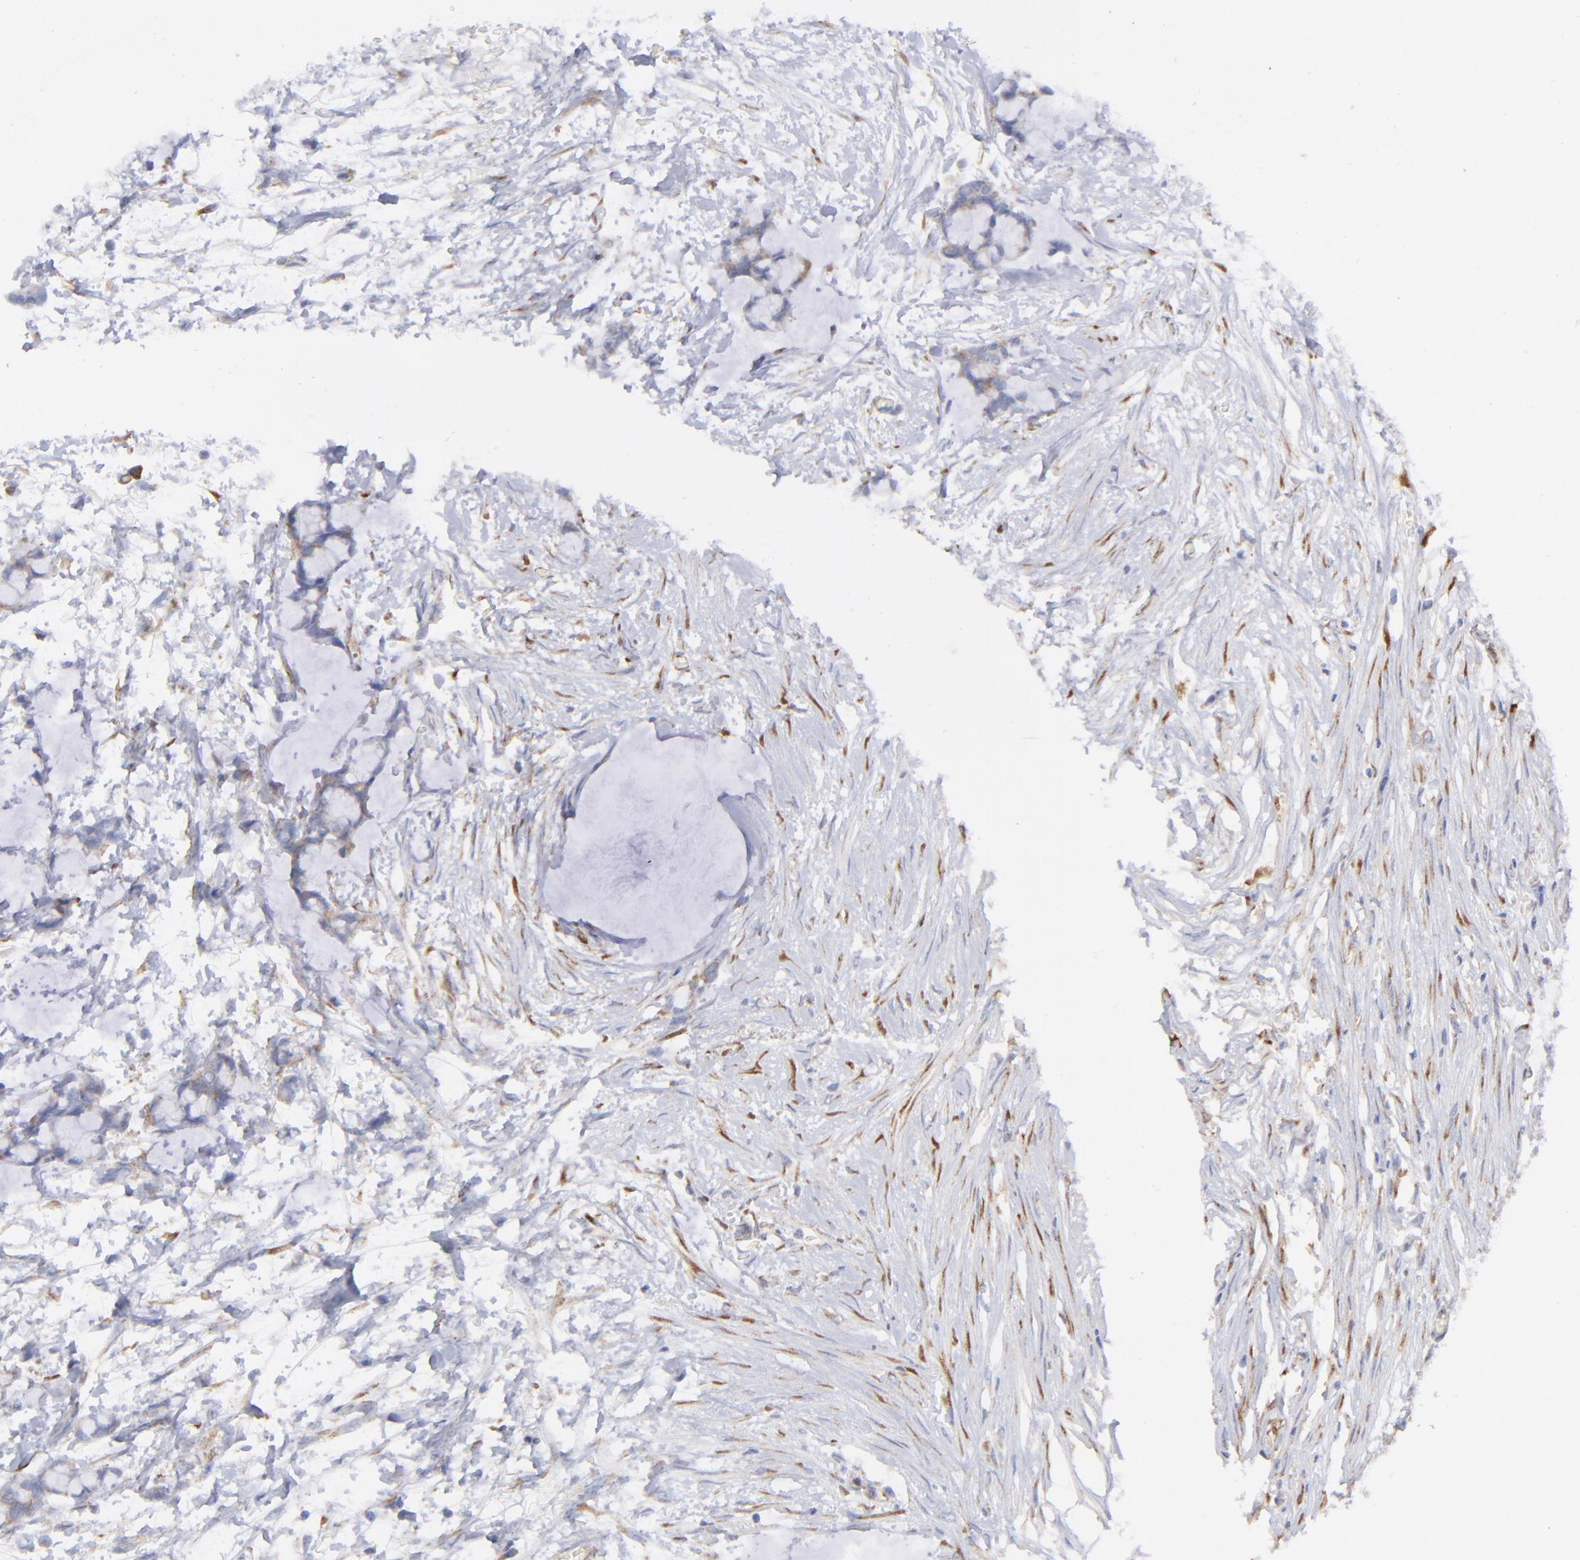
{"staining": {"intensity": "weak", "quantity": ">75%", "location": "cytoplasmic/membranous"}, "tissue": "colorectal cancer", "cell_type": "Tumor cells", "image_type": "cancer", "snomed": [{"axis": "morphology", "description": "Normal tissue, NOS"}, {"axis": "morphology", "description": "Adenocarcinoma, NOS"}, {"axis": "topography", "description": "Colon"}, {"axis": "topography", "description": "Peripheral nerve tissue"}], "caption": "Immunohistochemistry of human colorectal cancer demonstrates low levels of weak cytoplasmic/membranous staining in approximately >75% of tumor cells.", "gene": "EIF2AK2", "patient": {"sex": "male", "age": 14}}